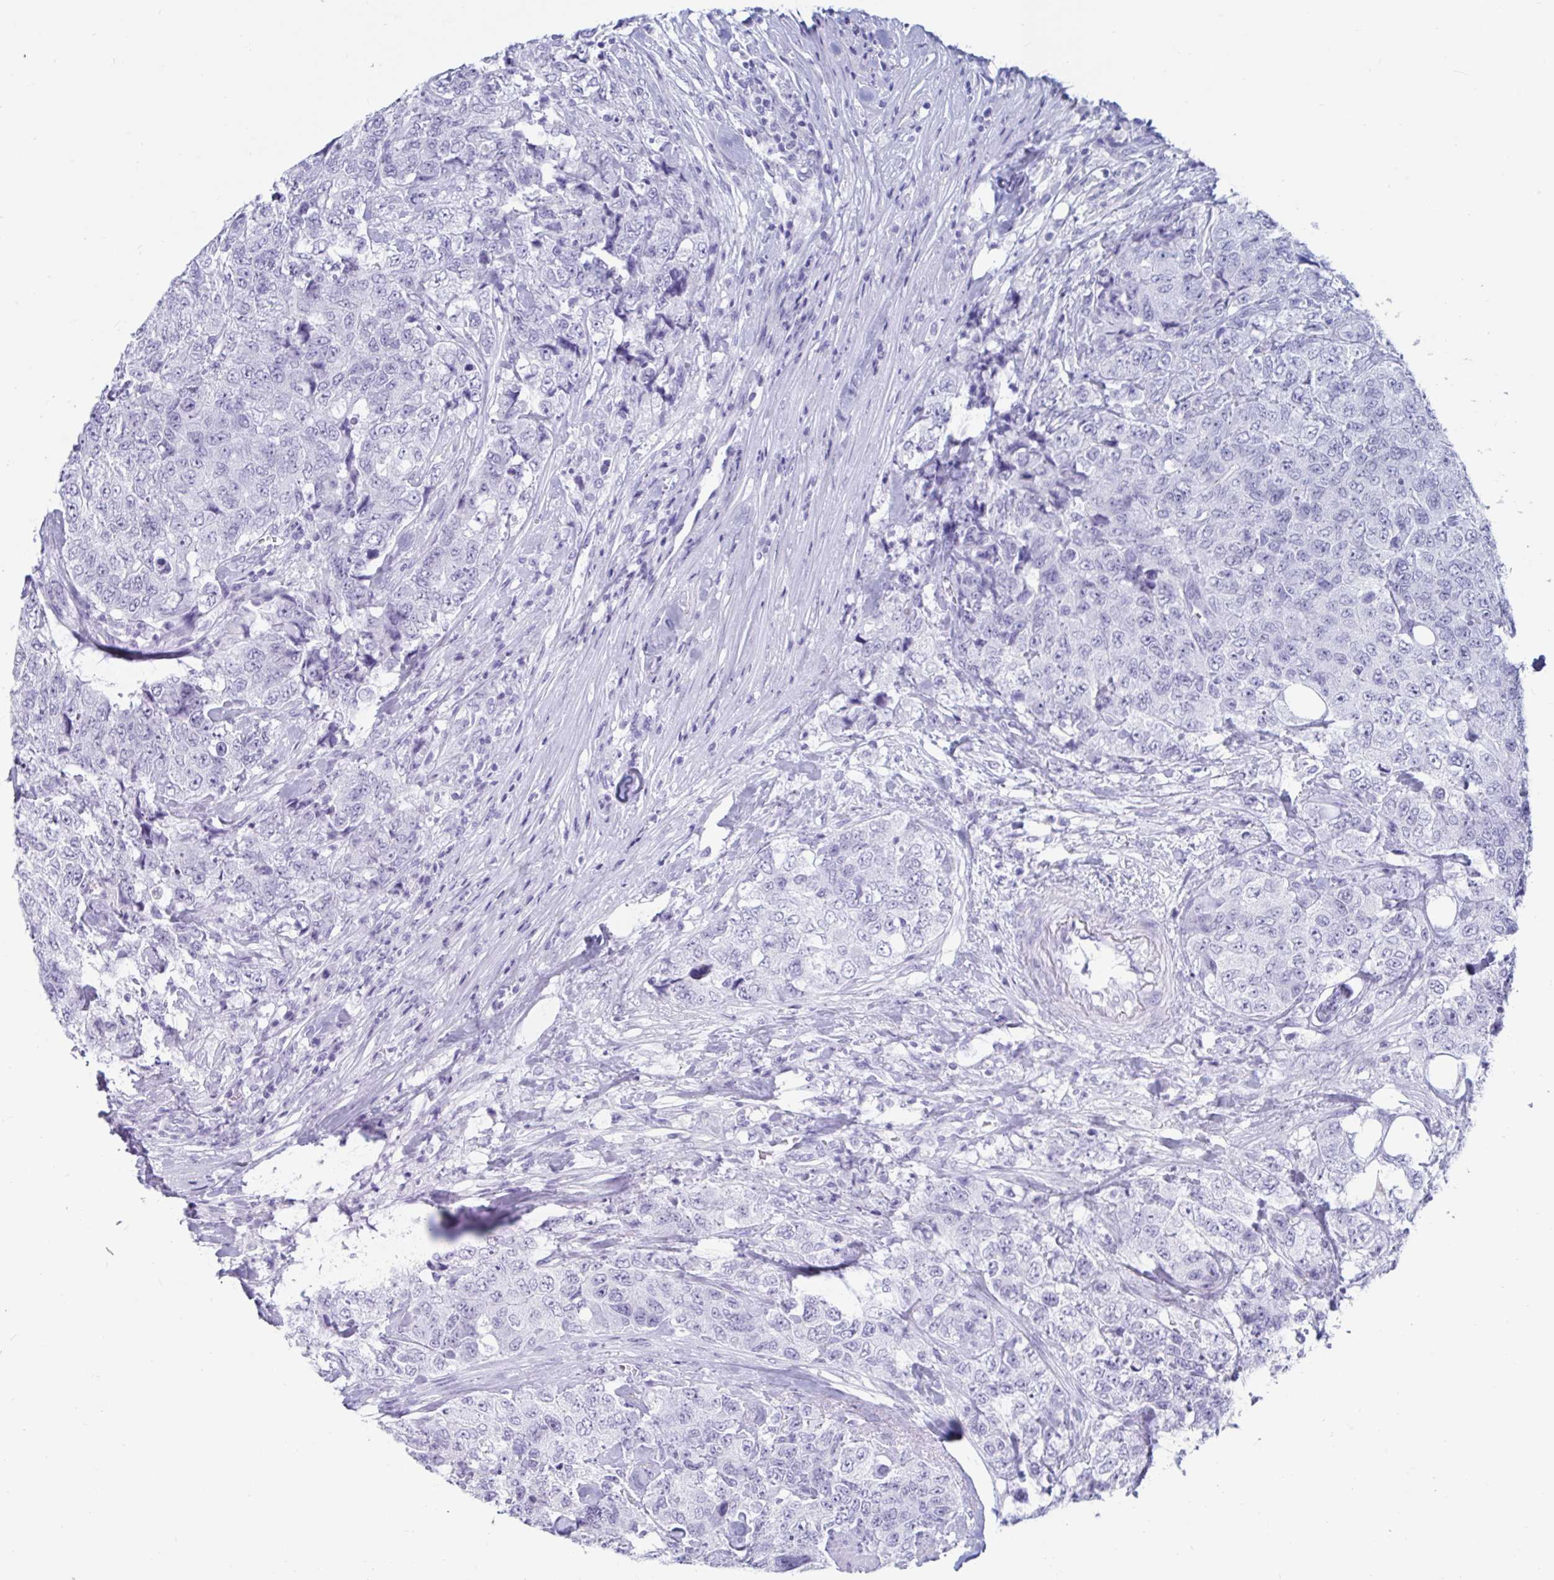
{"staining": {"intensity": "negative", "quantity": "none", "location": "none"}, "tissue": "urothelial cancer", "cell_type": "Tumor cells", "image_type": "cancer", "snomed": [{"axis": "morphology", "description": "Urothelial carcinoma, High grade"}, {"axis": "topography", "description": "Urinary bladder"}], "caption": "This is an IHC micrograph of urothelial cancer. There is no staining in tumor cells.", "gene": "GKN2", "patient": {"sex": "female", "age": 78}}